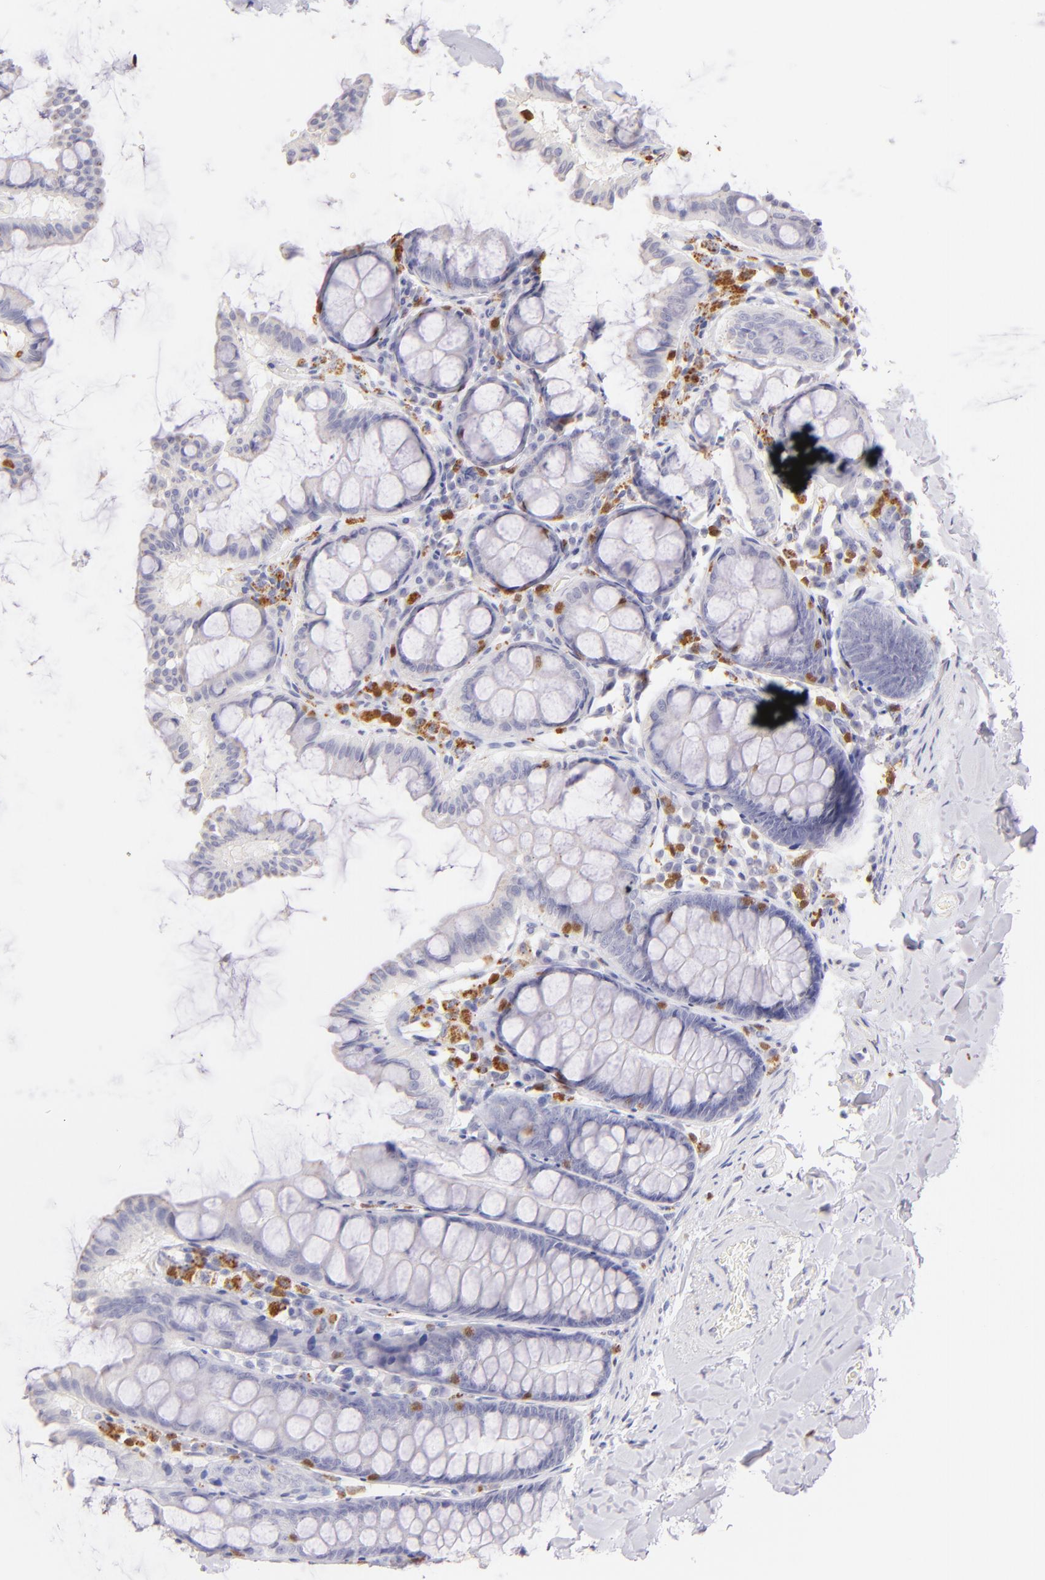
{"staining": {"intensity": "negative", "quantity": "none", "location": "none"}, "tissue": "colon", "cell_type": "Endothelial cells", "image_type": "normal", "snomed": [{"axis": "morphology", "description": "Normal tissue, NOS"}, {"axis": "topography", "description": "Colon"}], "caption": "Histopathology image shows no significant protein staining in endothelial cells of benign colon. (Immunohistochemistry, brightfield microscopy, high magnification).", "gene": "ZAP70", "patient": {"sex": "female", "age": 61}}